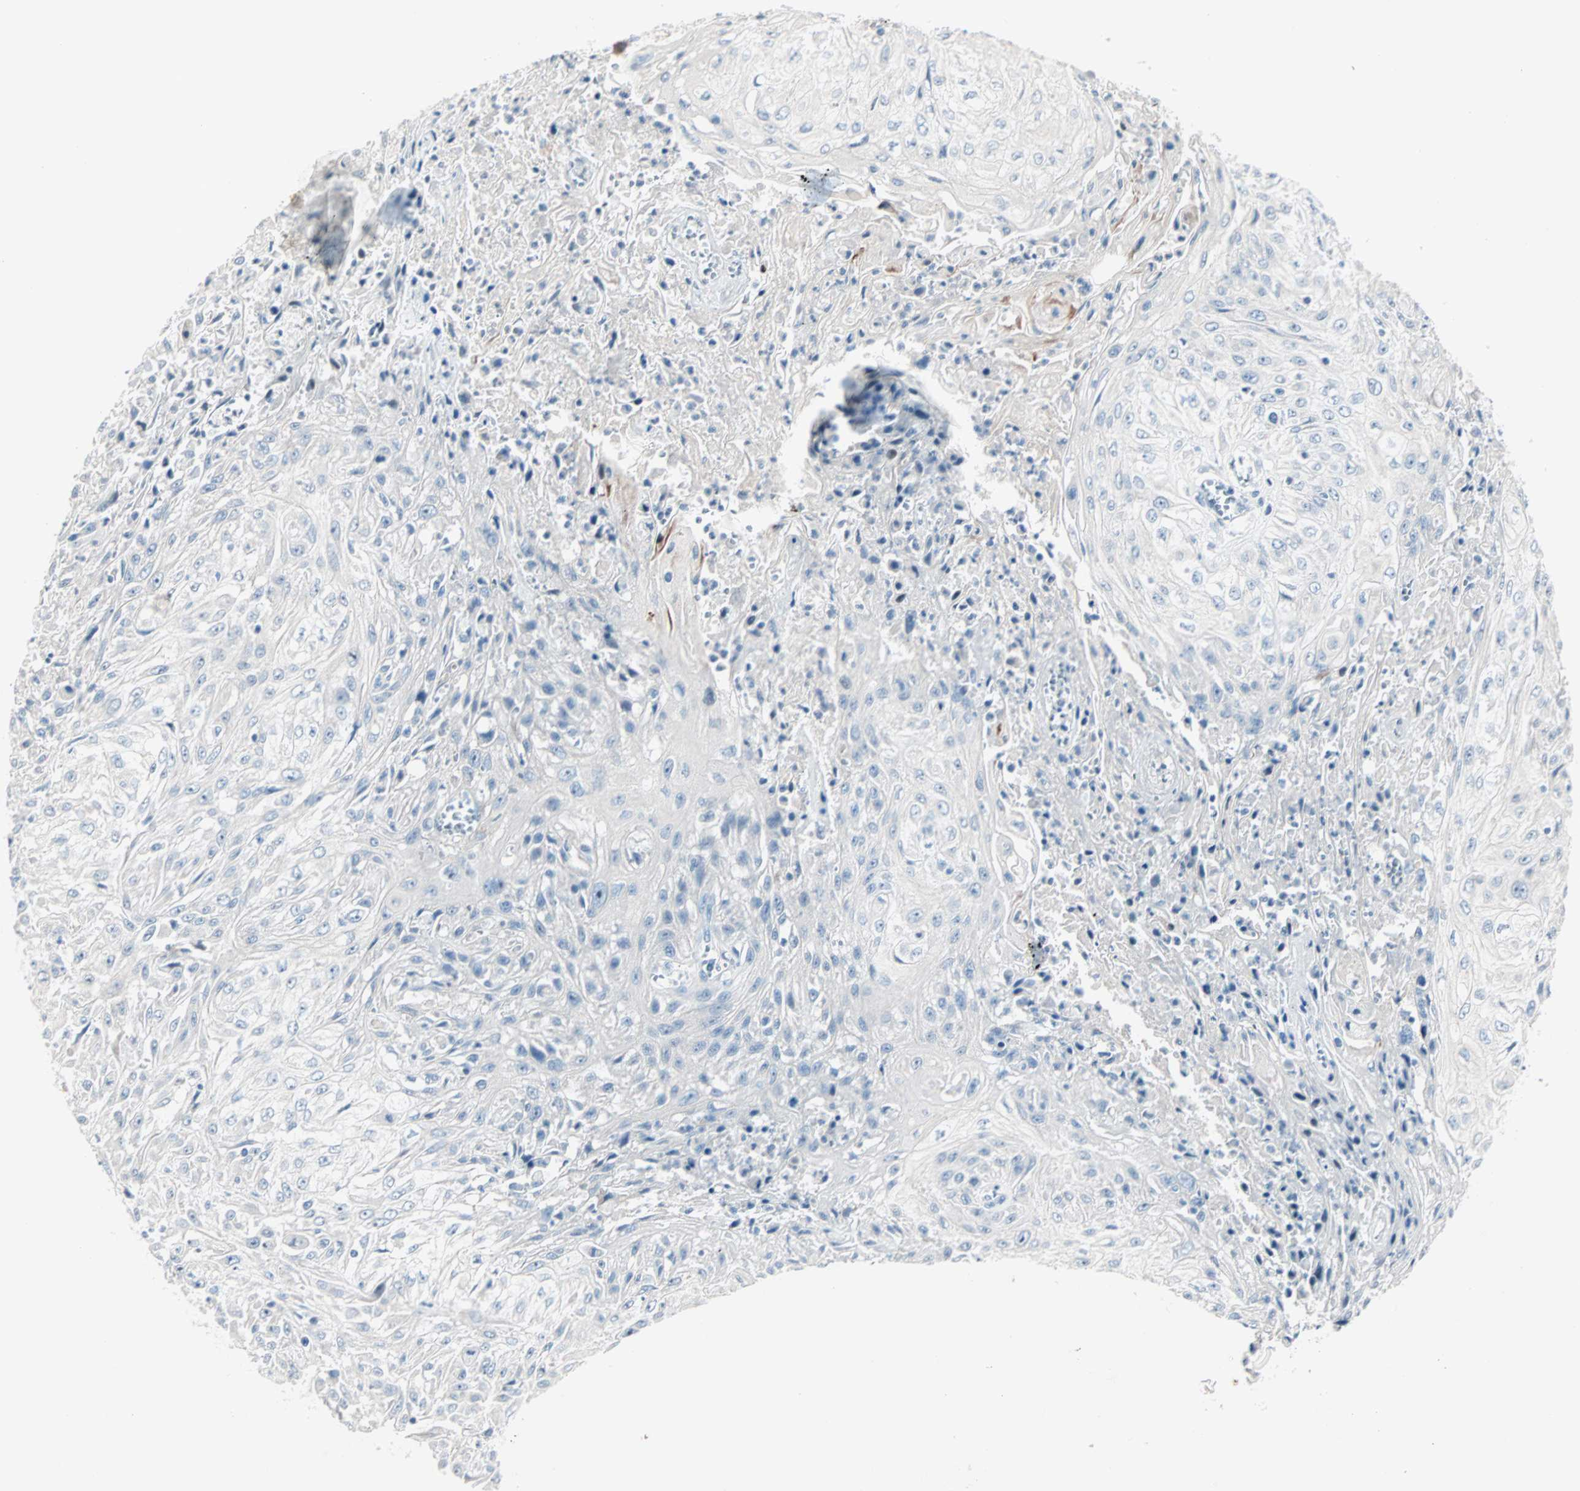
{"staining": {"intensity": "negative", "quantity": "none", "location": "none"}, "tissue": "skin cancer", "cell_type": "Tumor cells", "image_type": "cancer", "snomed": [{"axis": "morphology", "description": "Squamous cell carcinoma, NOS"}, {"axis": "morphology", "description": "Squamous cell carcinoma, metastatic, NOS"}, {"axis": "topography", "description": "Skin"}, {"axis": "topography", "description": "Lymph node"}], "caption": "Immunohistochemical staining of human skin cancer (metastatic squamous cell carcinoma) shows no significant expression in tumor cells.", "gene": "NEFH", "patient": {"sex": "male", "age": 75}}